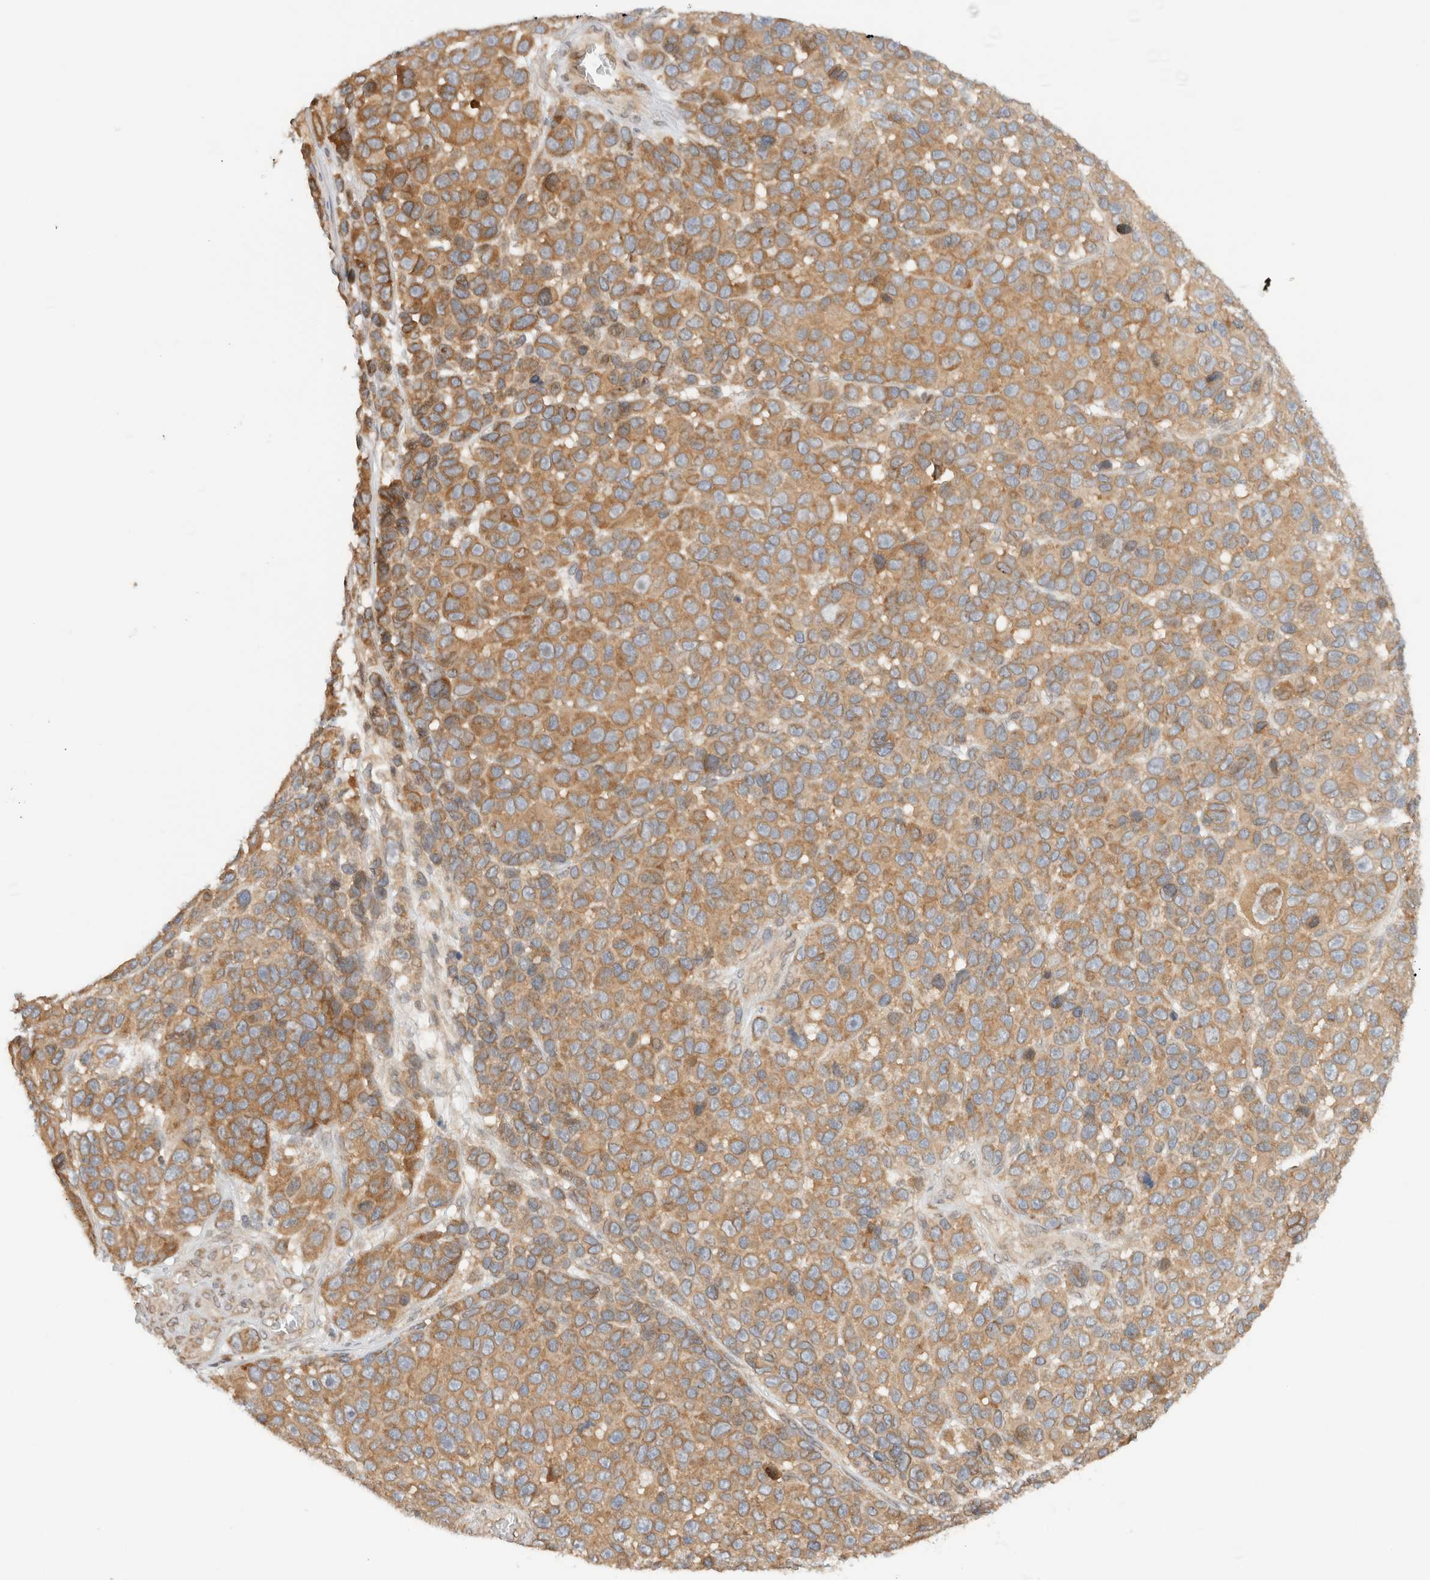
{"staining": {"intensity": "moderate", "quantity": ">75%", "location": "cytoplasmic/membranous"}, "tissue": "melanoma", "cell_type": "Tumor cells", "image_type": "cancer", "snomed": [{"axis": "morphology", "description": "Malignant melanoma, NOS"}, {"axis": "topography", "description": "Skin"}], "caption": "IHC photomicrograph of human malignant melanoma stained for a protein (brown), which exhibits medium levels of moderate cytoplasmic/membranous positivity in about >75% of tumor cells.", "gene": "ARFGEF2", "patient": {"sex": "male", "age": 53}}